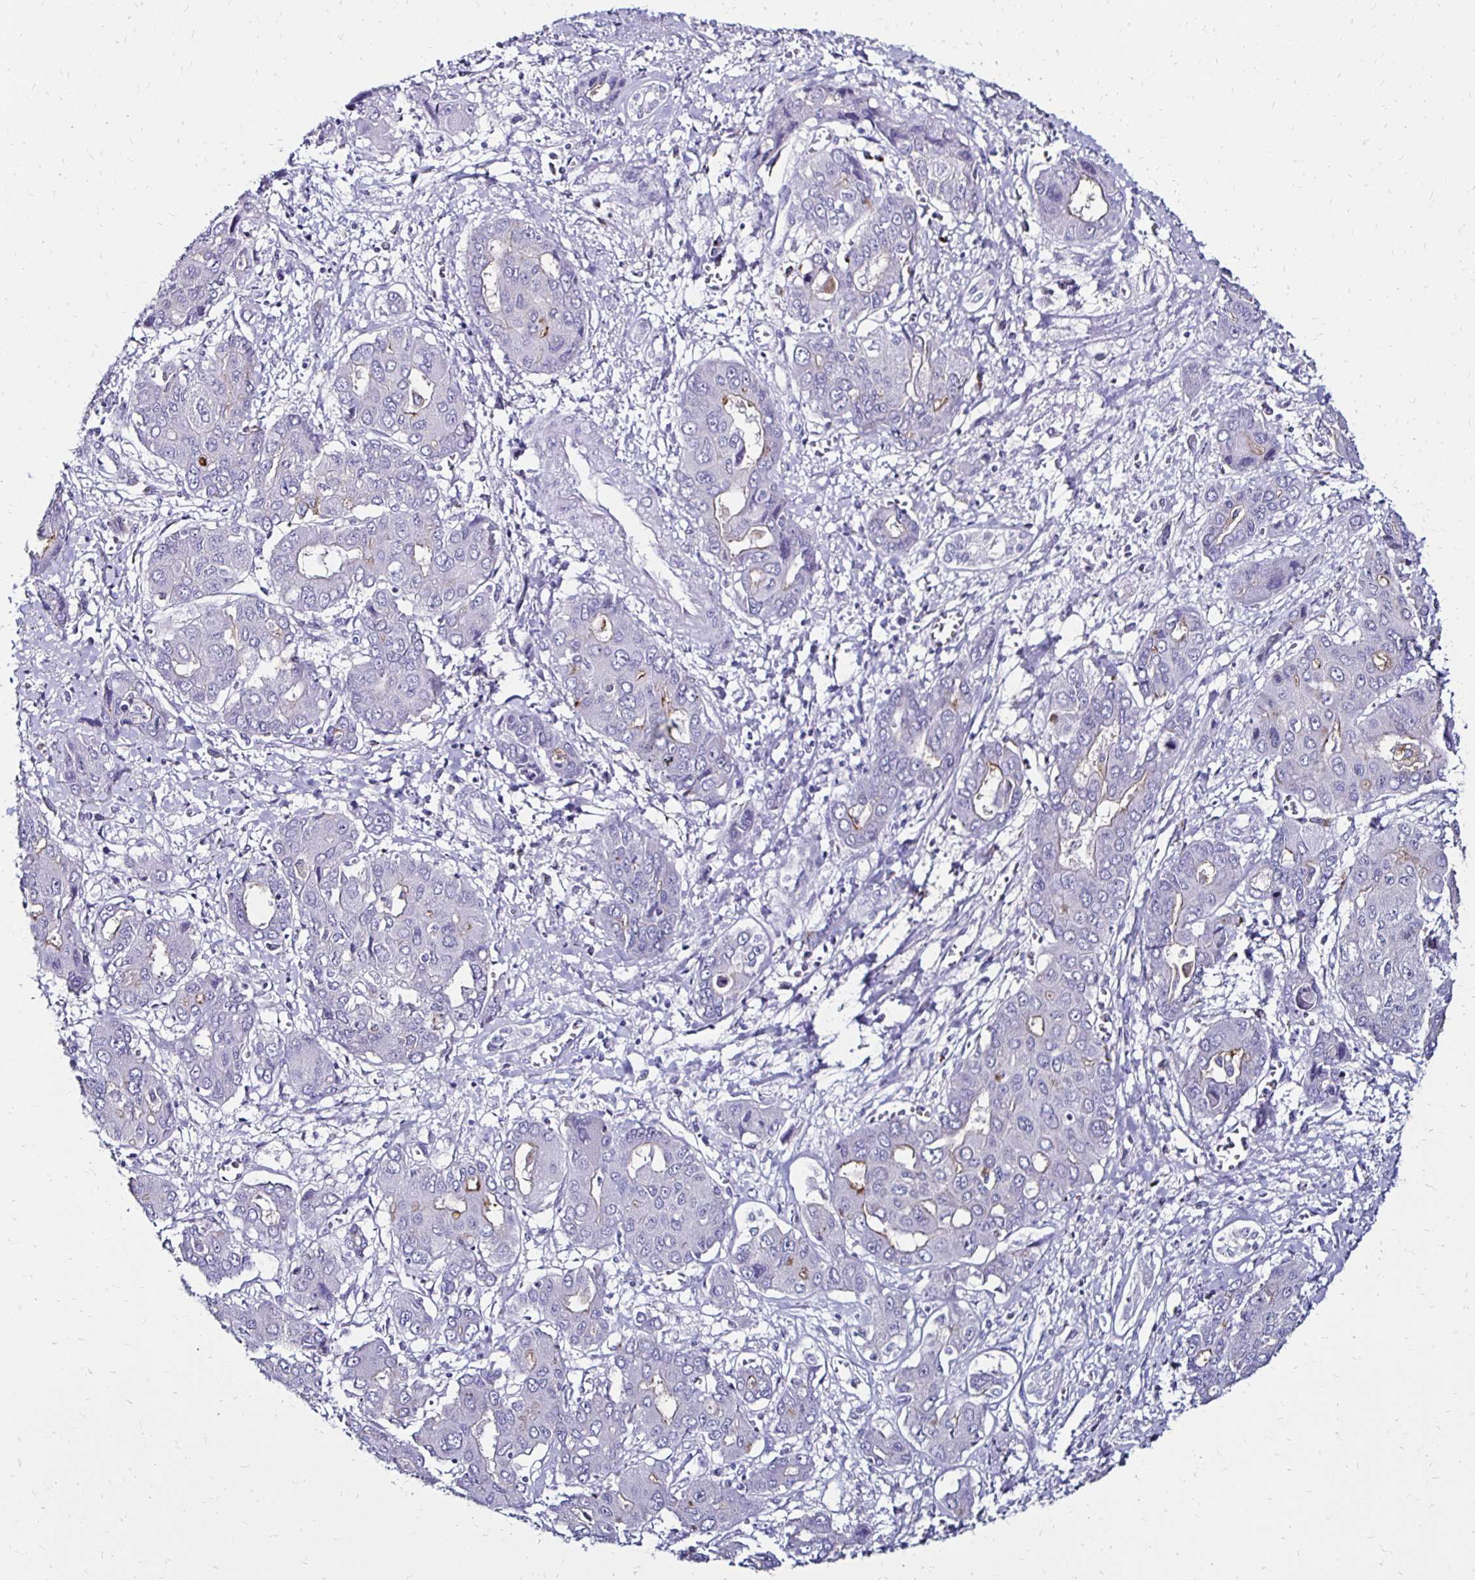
{"staining": {"intensity": "moderate", "quantity": "<25%", "location": "cytoplasmic/membranous"}, "tissue": "liver cancer", "cell_type": "Tumor cells", "image_type": "cancer", "snomed": [{"axis": "morphology", "description": "Cholangiocarcinoma"}, {"axis": "topography", "description": "Liver"}], "caption": "This histopathology image shows IHC staining of human liver cholangiocarcinoma, with low moderate cytoplasmic/membranous staining in about <25% of tumor cells.", "gene": "KCNT1", "patient": {"sex": "male", "age": 67}}